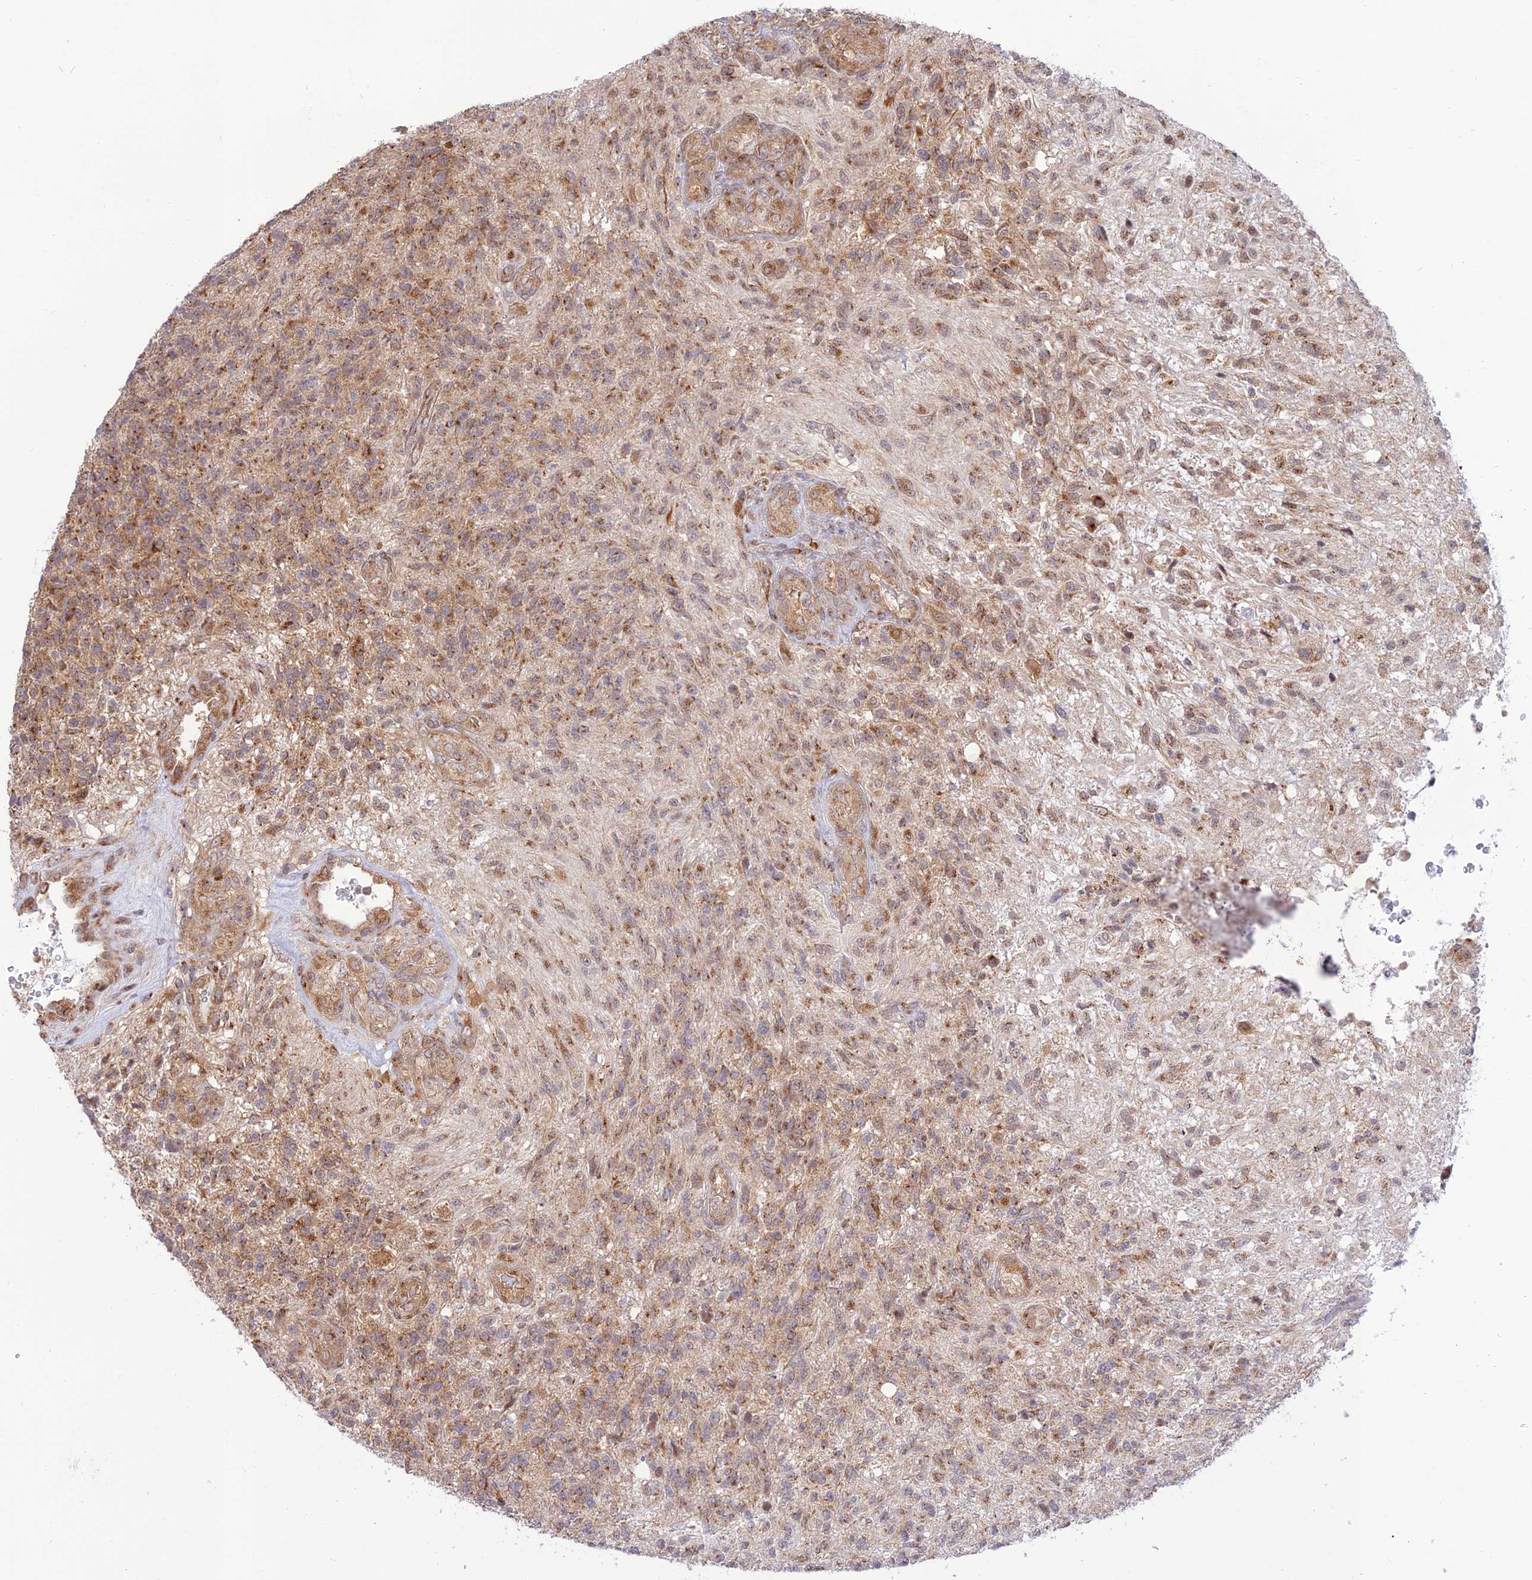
{"staining": {"intensity": "moderate", "quantity": ">75%", "location": "cytoplasmic/membranous"}, "tissue": "glioma", "cell_type": "Tumor cells", "image_type": "cancer", "snomed": [{"axis": "morphology", "description": "Glioma, malignant, High grade"}, {"axis": "topography", "description": "Brain"}], "caption": "This micrograph demonstrates immunohistochemistry (IHC) staining of glioma, with medium moderate cytoplasmic/membranous positivity in approximately >75% of tumor cells.", "gene": "GOLGA3", "patient": {"sex": "male", "age": 56}}